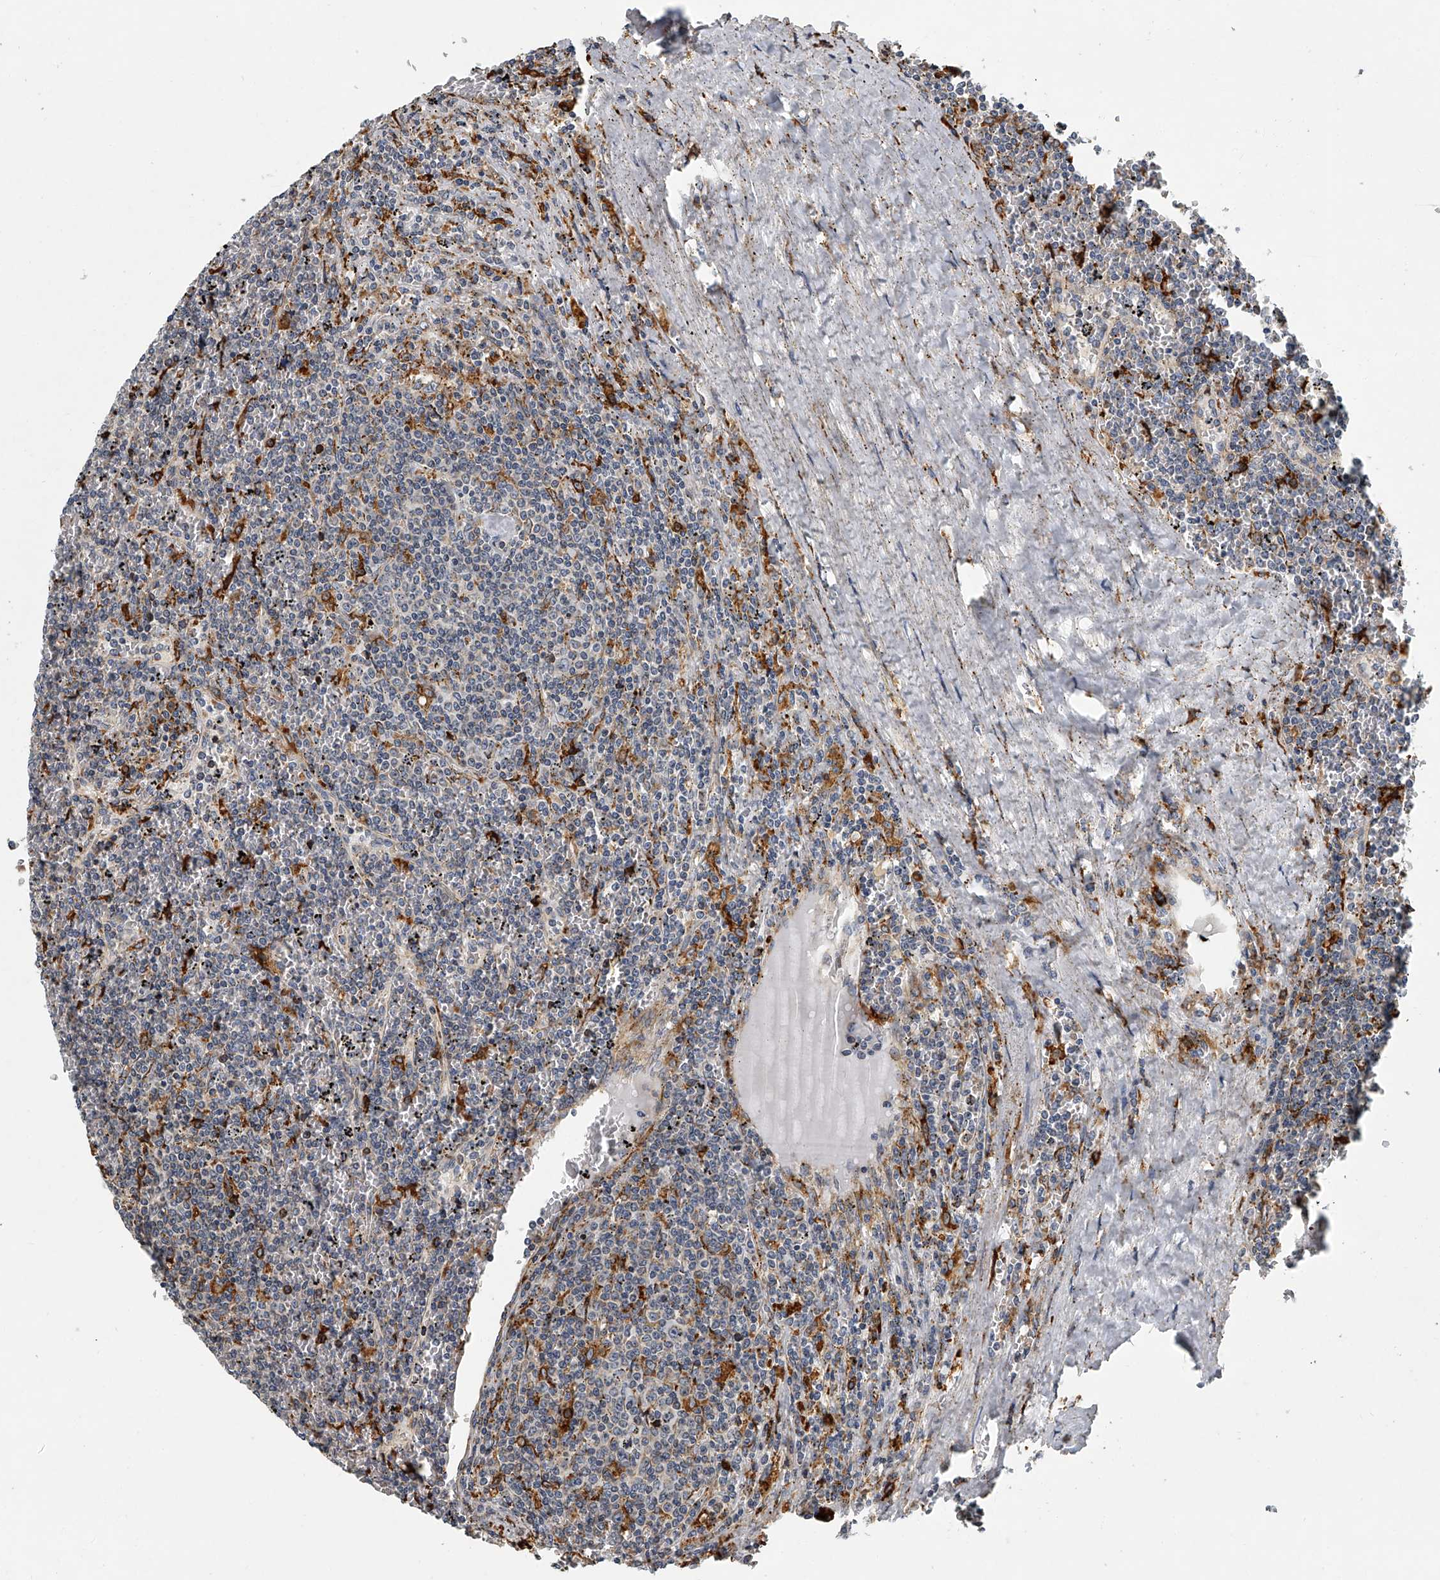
{"staining": {"intensity": "negative", "quantity": "none", "location": "none"}, "tissue": "lymphoma", "cell_type": "Tumor cells", "image_type": "cancer", "snomed": [{"axis": "morphology", "description": "Malignant lymphoma, non-Hodgkin's type, Low grade"}, {"axis": "topography", "description": "Spleen"}], "caption": "An immunohistochemistry (IHC) histopathology image of low-grade malignant lymphoma, non-Hodgkin's type is shown. There is no staining in tumor cells of low-grade malignant lymphoma, non-Hodgkin's type. (Stains: DAB immunohistochemistry (IHC) with hematoxylin counter stain, Microscopy: brightfield microscopy at high magnification).", "gene": "TMEM63C", "patient": {"sex": "female", "age": 19}}